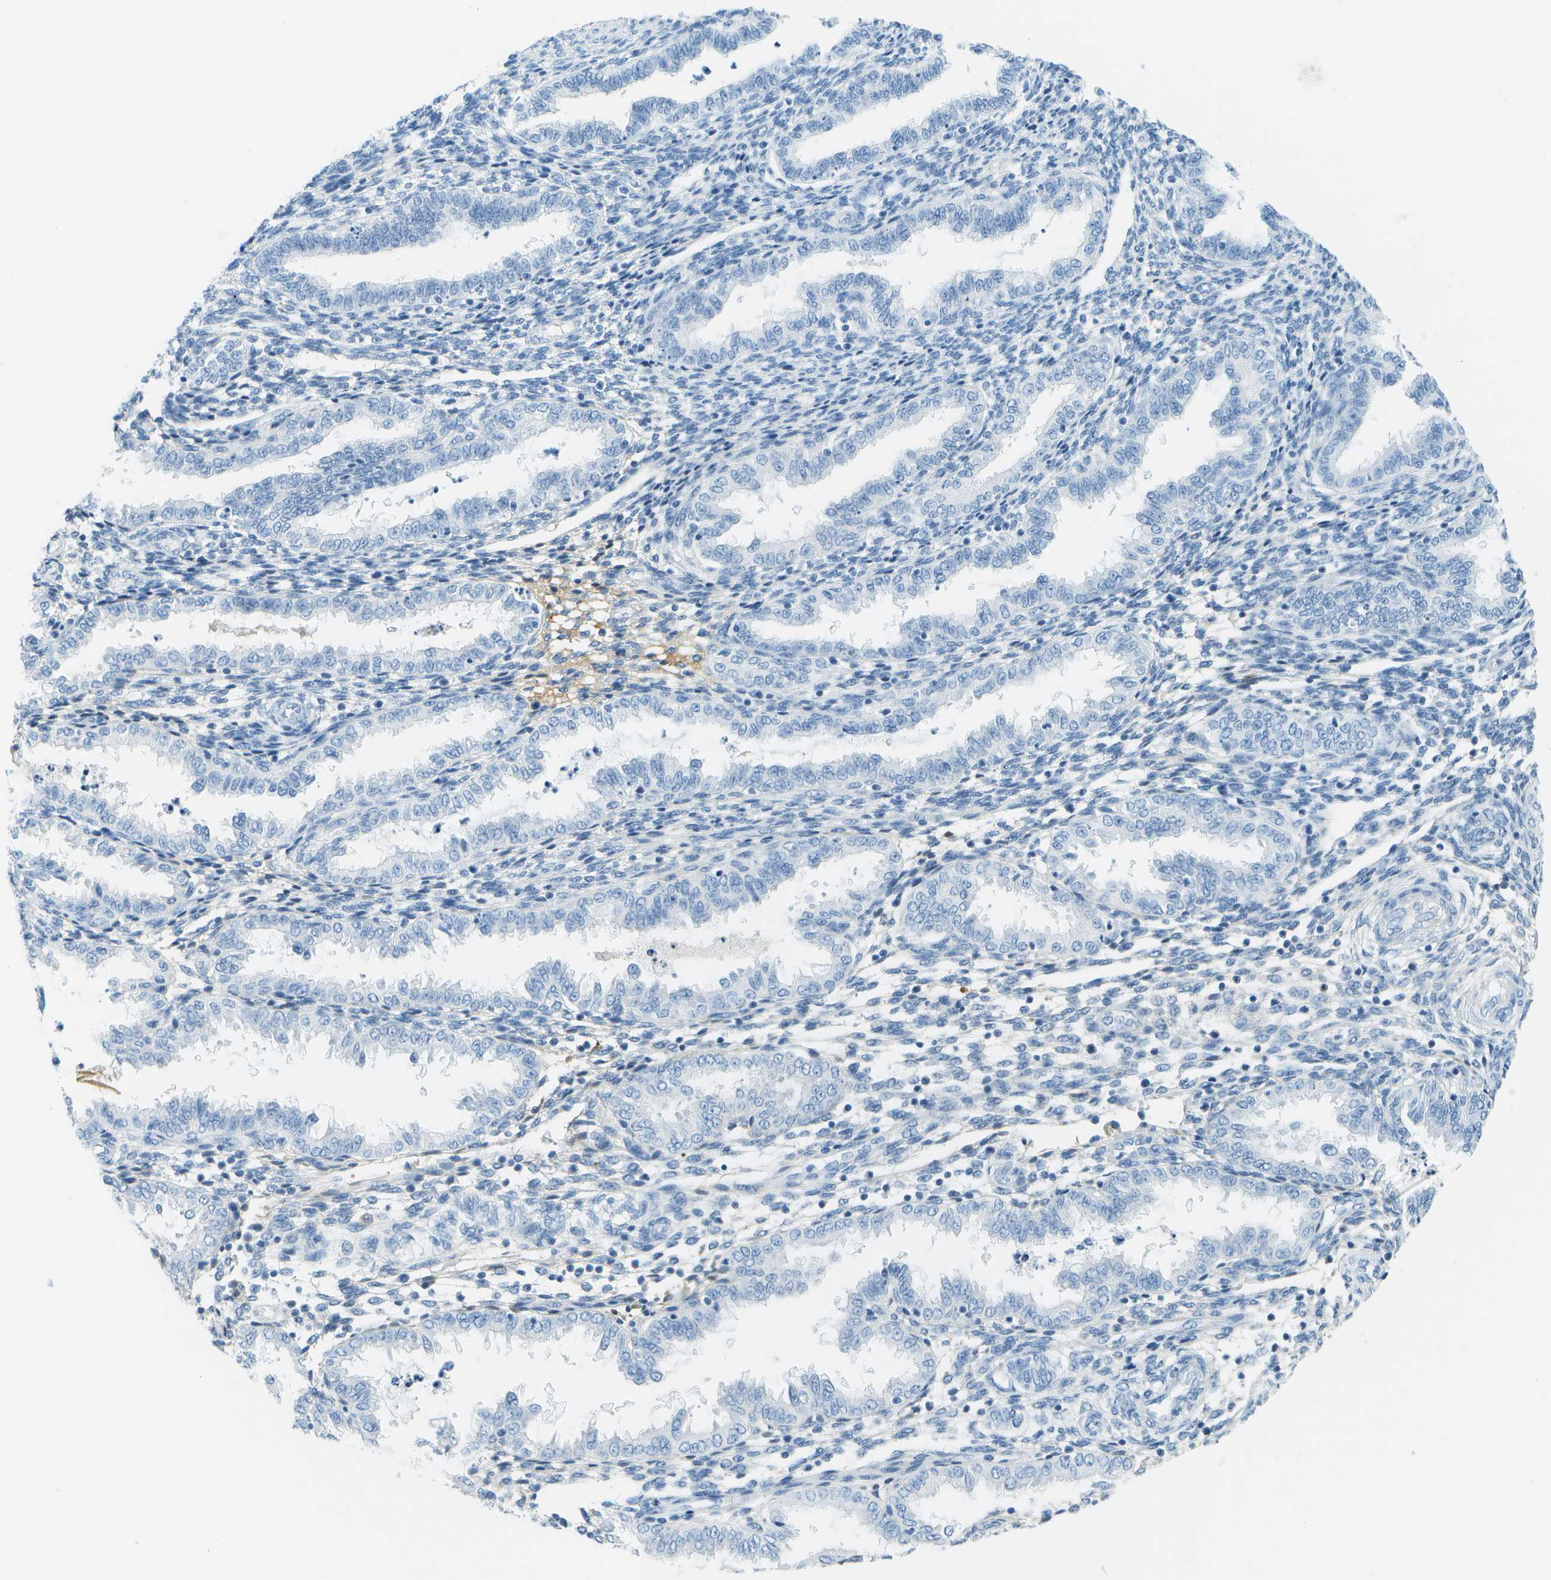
{"staining": {"intensity": "negative", "quantity": "none", "location": "none"}, "tissue": "endometrium", "cell_type": "Cells in endometrial stroma", "image_type": "normal", "snomed": [{"axis": "morphology", "description": "Normal tissue, NOS"}, {"axis": "topography", "description": "Endometrium"}], "caption": "Protein analysis of benign endometrium exhibits no significant expression in cells in endometrial stroma.", "gene": "C1S", "patient": {"sex": "female", "age": 33}}